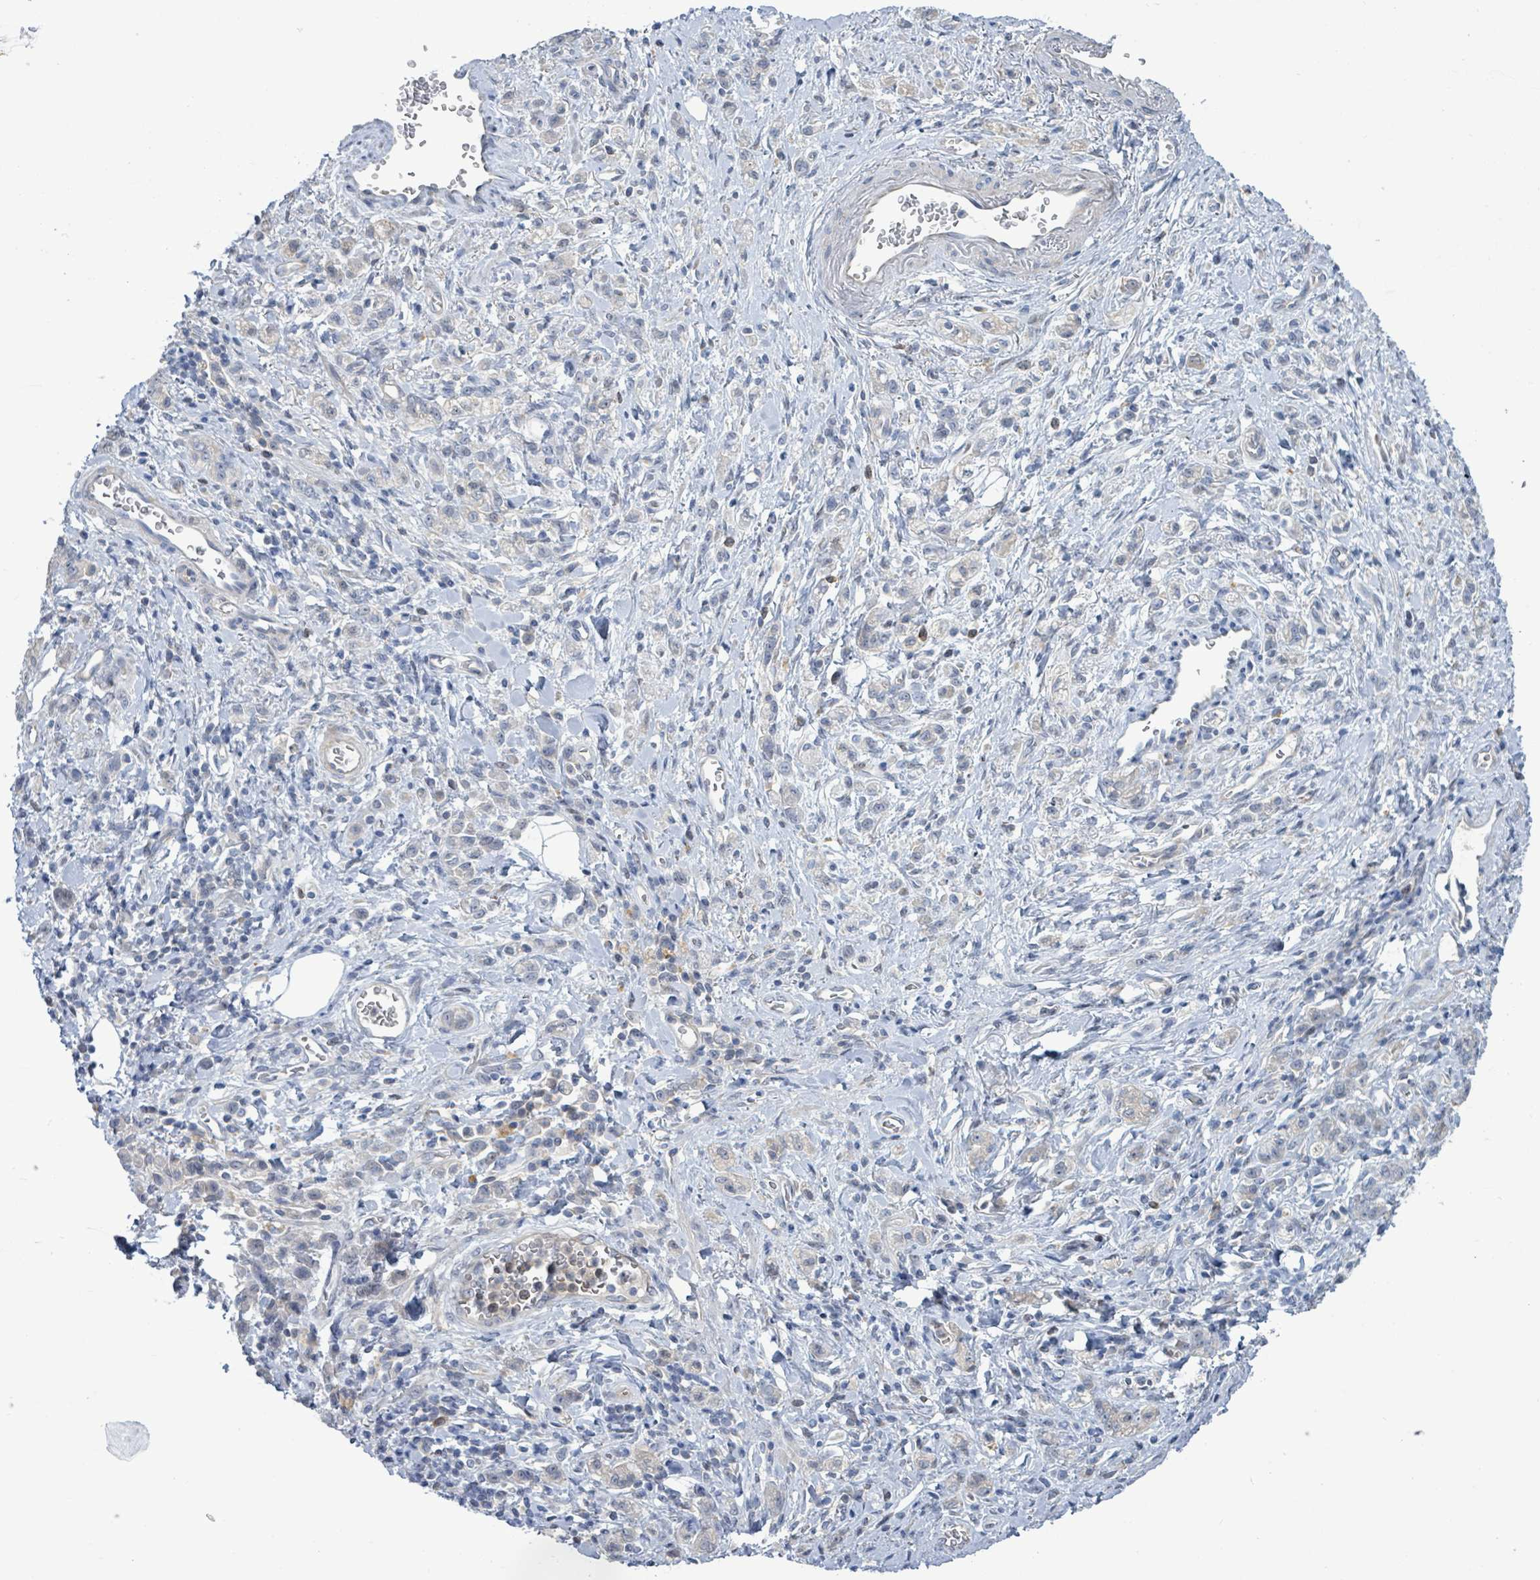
{"staining": {"intensity": "negative", "quantity": "none", "location": "none"}, "tissue": "stomach cancer", "cell_type": "Tumor cells", "image_type": "cancer", "snomed": [{"axis": "morphology", "description": "Adenocarcinoma, NOS"}, {"axis": "topography", "description": "Stomach"}], "caption": "Photomicrograph shows no significant protein expression in tumor cells of adenocarcinoma (stomach). Brightfield microscopy of immunohistochemistry (IHC) stained with DAB (3,3'-diaminobenzidine) (brown) and hematoxylin (blue), captured at high magnification.", "gene": "PGAM1", "patient": {"sex": "male", "age": 77}}